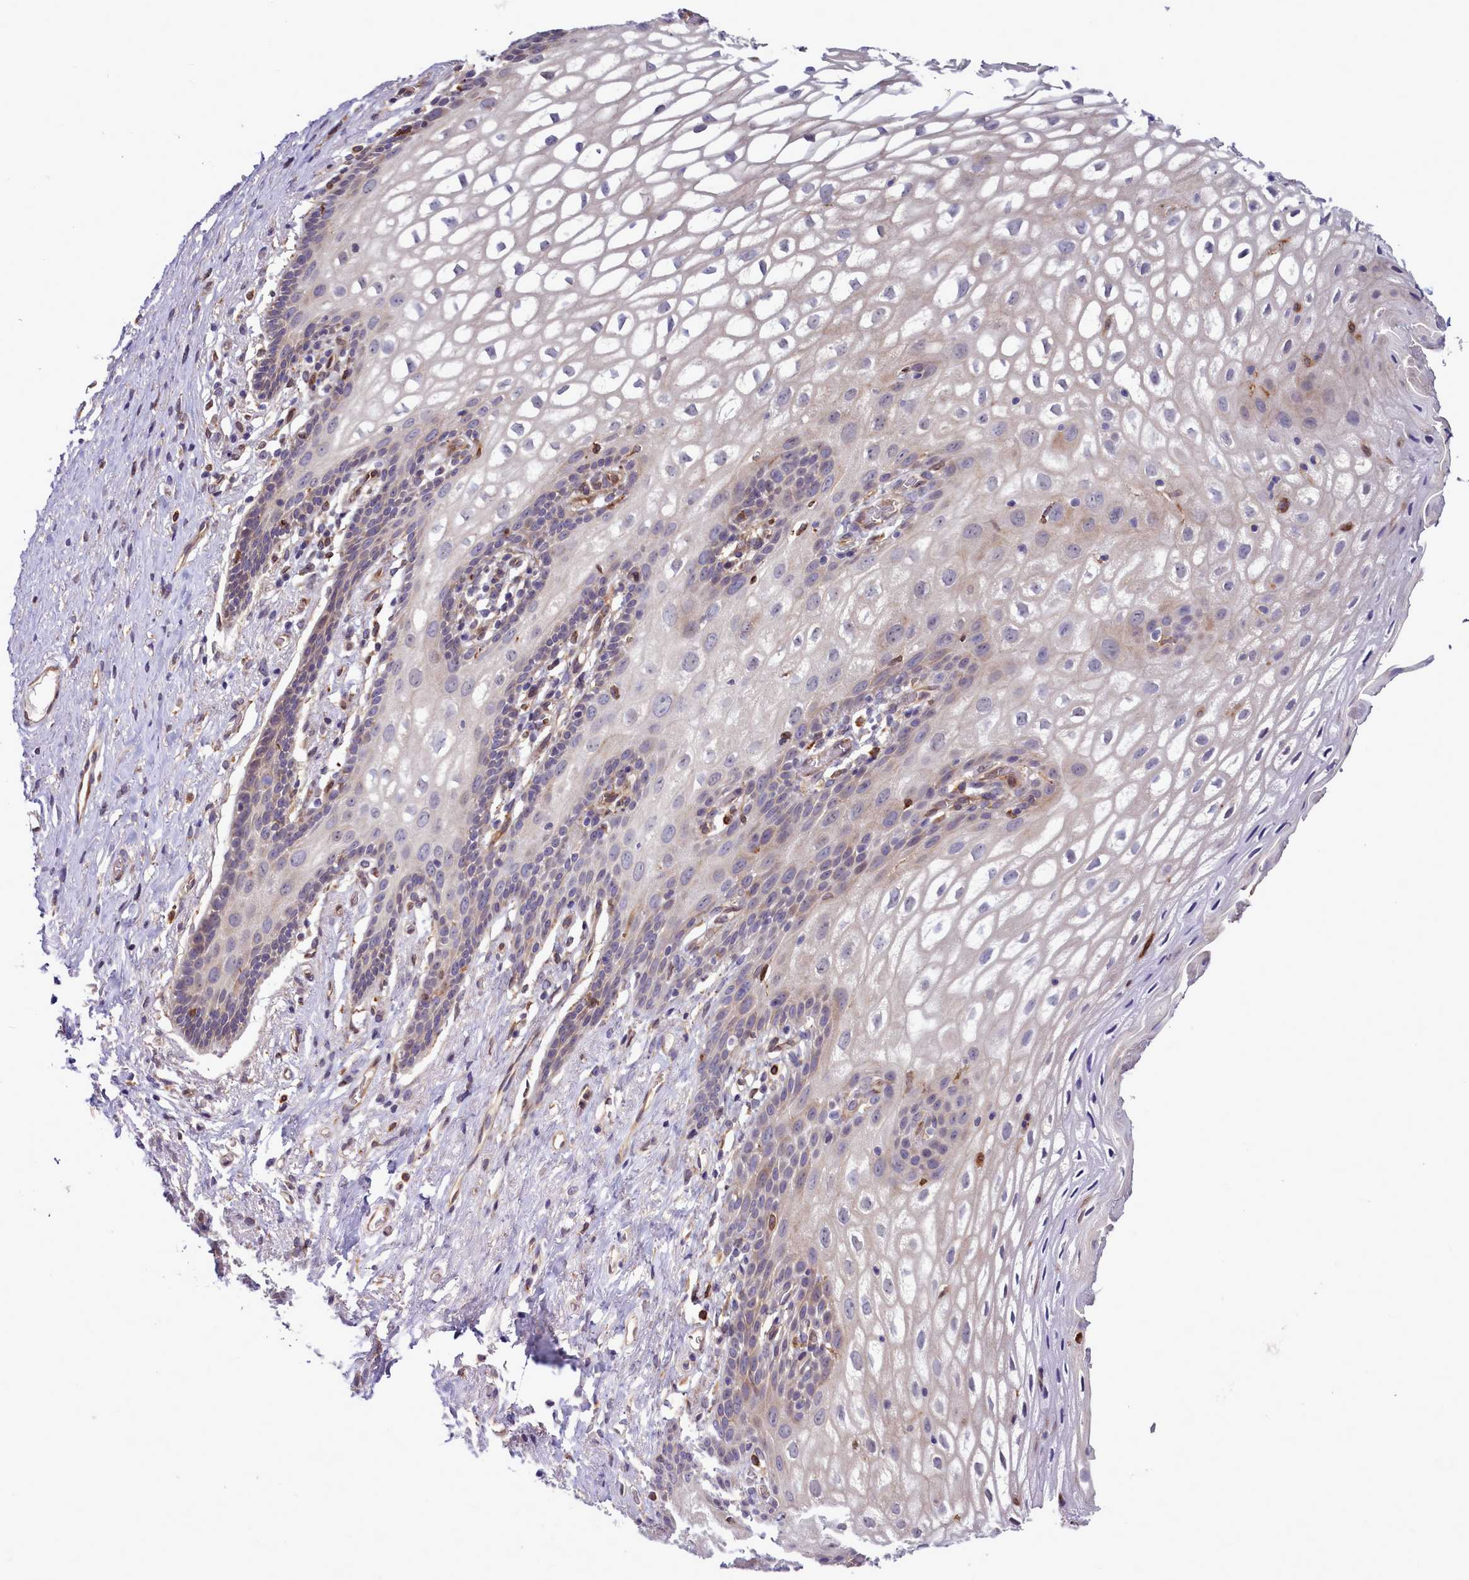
{"staining": {"intensity": "weak", "quantity": "<25%", "location": "cytoplasmic/membranous"}, "tissue": "vagina", "cell_type": "Squamous epithelial cells", "image_type": "normal", "snomed": [{"axis": "morphology", "description": "Normal tissue, NOS"}, {"axis": "topography", "description": "Vagina"}, {"axis": "topography", "description": "Peripheral nerve tissue"}], "caption": "Immunohistochemistry photomicrograph of unremarkable vagina: vagina stained with DAB demonstrates no significant protein expression in squamous epithelial cells.", "gene": "RAPGEF4", "patient": {"sex": "female", "age": 71}}